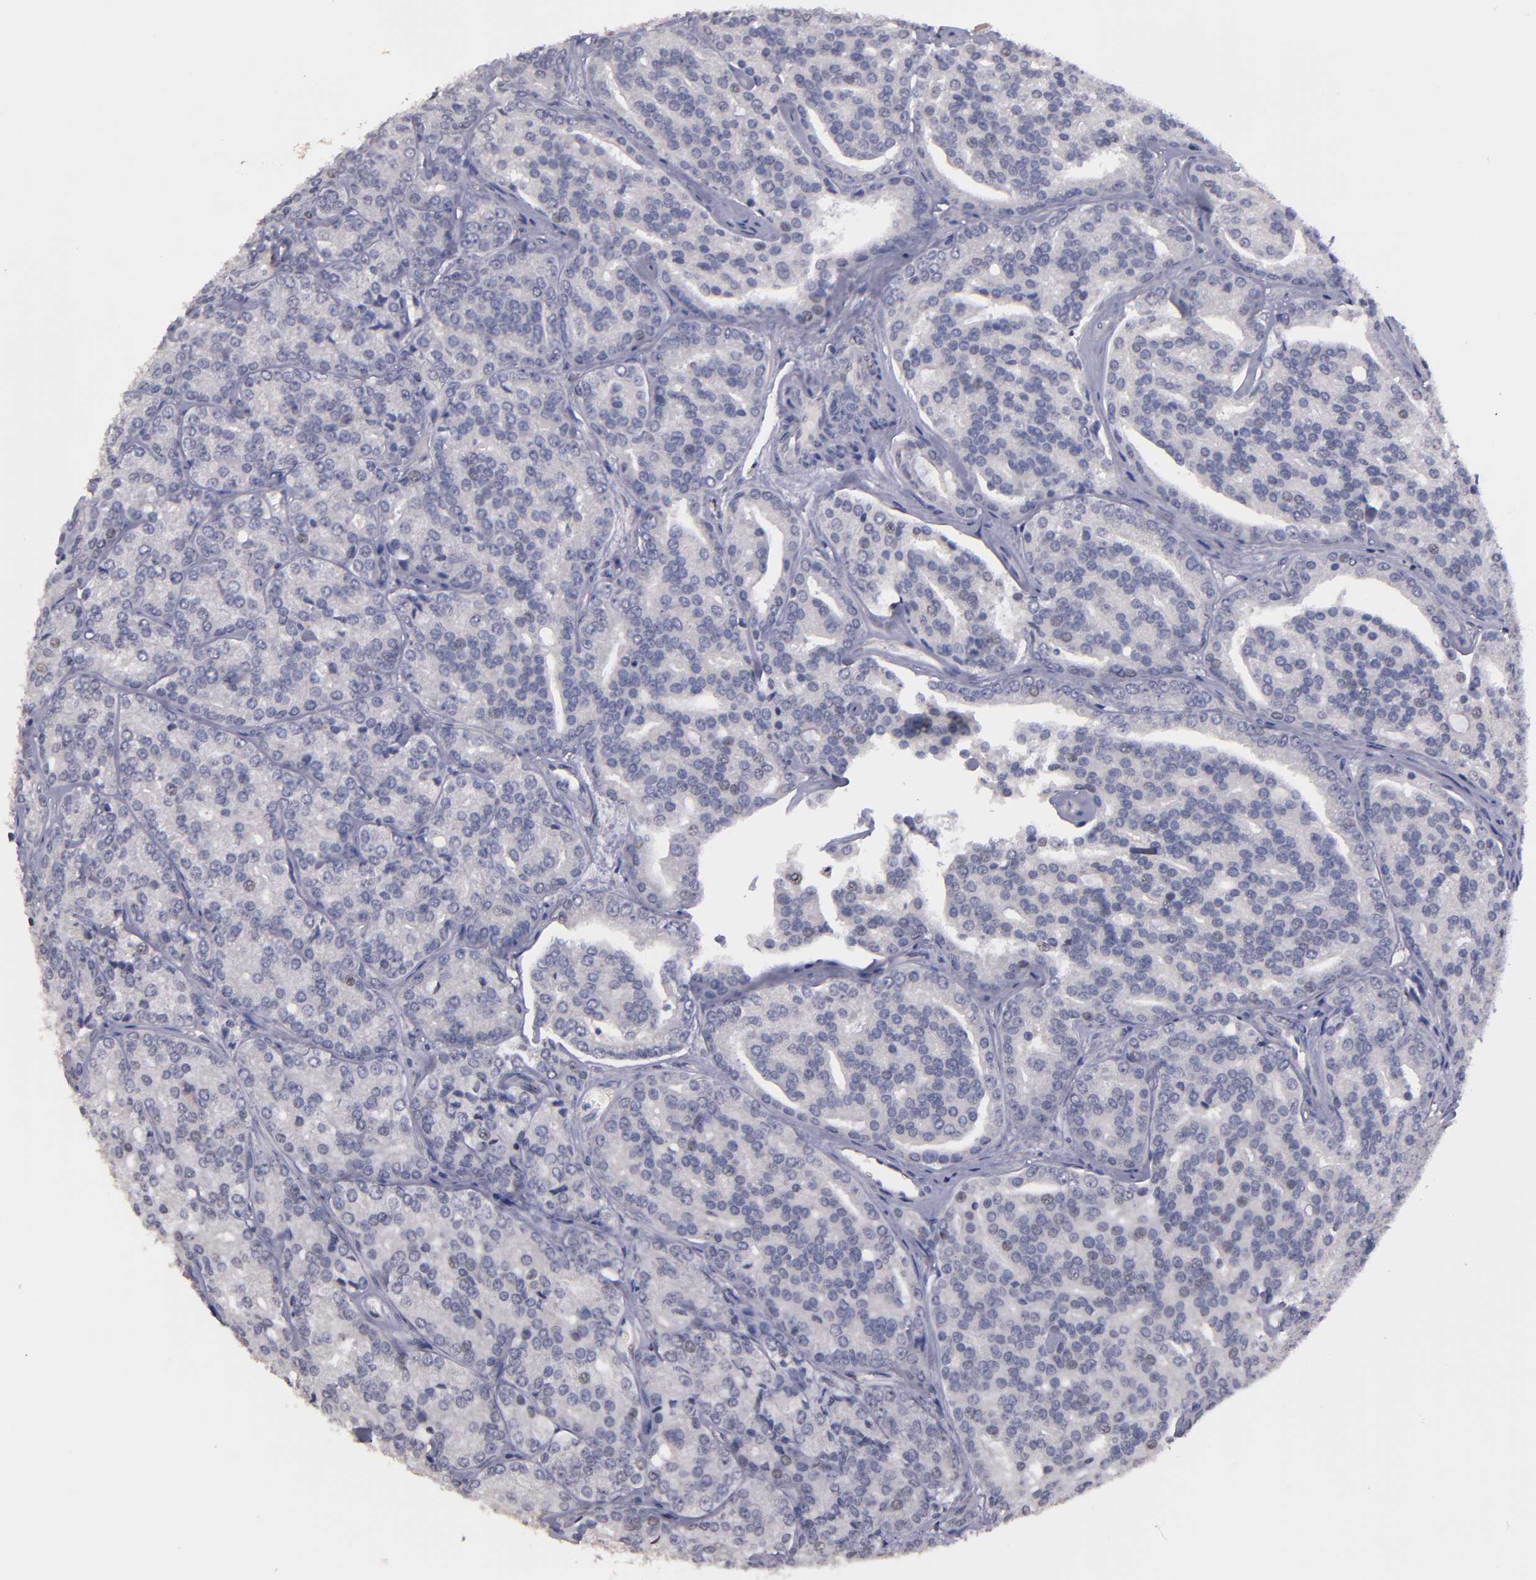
{"staining": {"intensity": "weak", "quantity": "<25%", "location": "nuclear"}, "tissue": "prostate cancer", "cell_type": "Tumor cells", "image_type": "cancer", "snomed": [{"axis": "morphology", "description": "Adenocarcinoma, High grade"}, {"axis": "topography", "description": "Prostate"}], "caption": "A high-resolution image shows IHC staining of adenocarcinoma (high-grade) (prostate), which reveals no significant staining in tumor cells.", "gene": "NRXN3", "patient": {"sex": "male", "age": 64}}